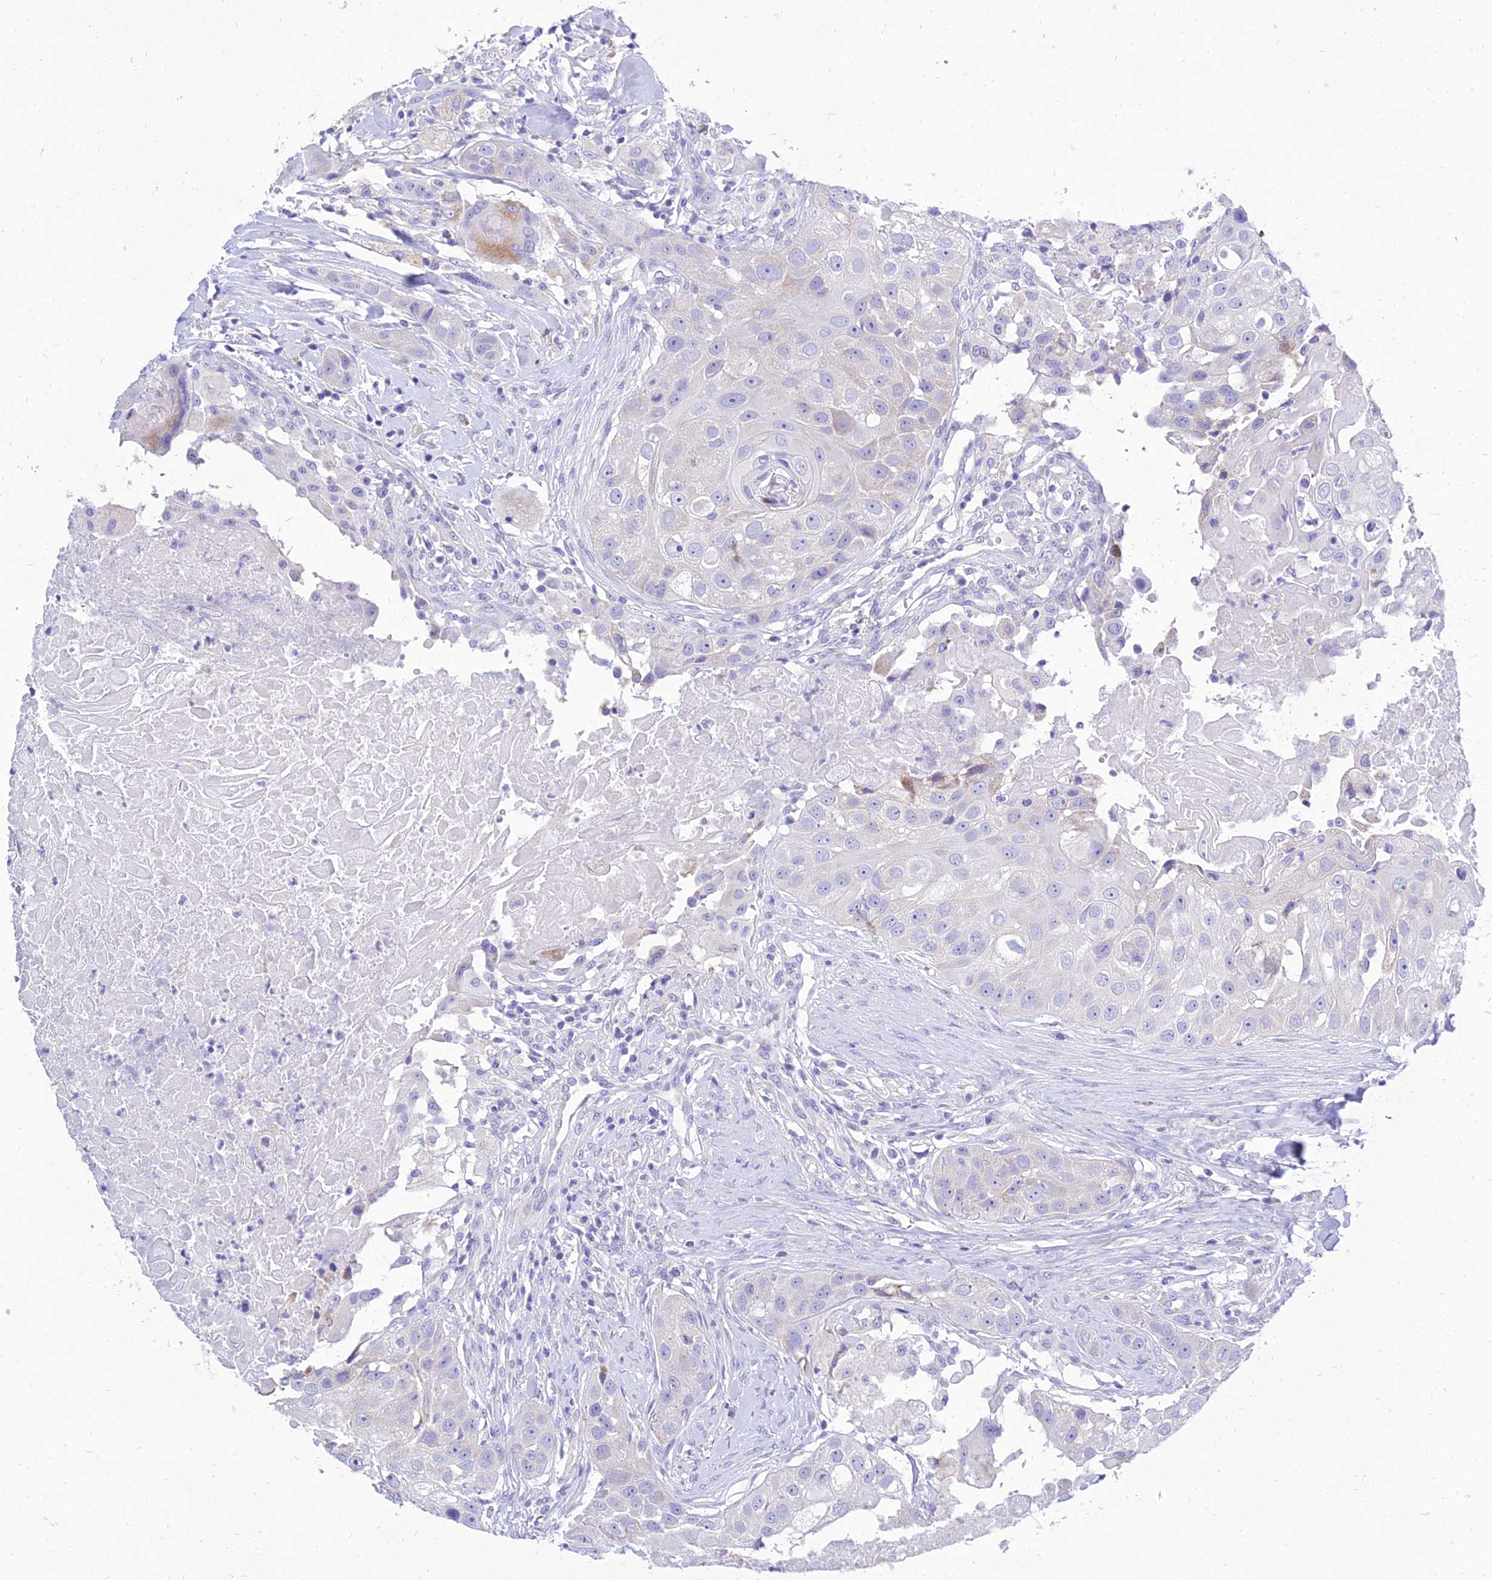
{"staining": {"intensity": "negative", "quantity": "none", "location": "none"}, "tissue": "head and neck cancer", "cell_type": "Tumor cells", "image_type": "cancer", "snomed": [{"axis": "morphology", "description": "Normal tissue, NOS"}, {"axis": "morphology", "description": "Squamous cell carcinoma, NOS"}, {"axis": "topography", "description": "Skeletal muscle"}, {"axis": "topography", "description": "Head-Neck"}], "caption": "High magnification brightfield microscopy of squamous cell carcinoma (head and neck) stained with DAB (3,3'-diaminobenzidine) (brown) and counterstained with hematoxylin (blue): tumor cells show no significant staining.", "gene": "PKN3", "patient": {"sex": "male", "age": 51}}